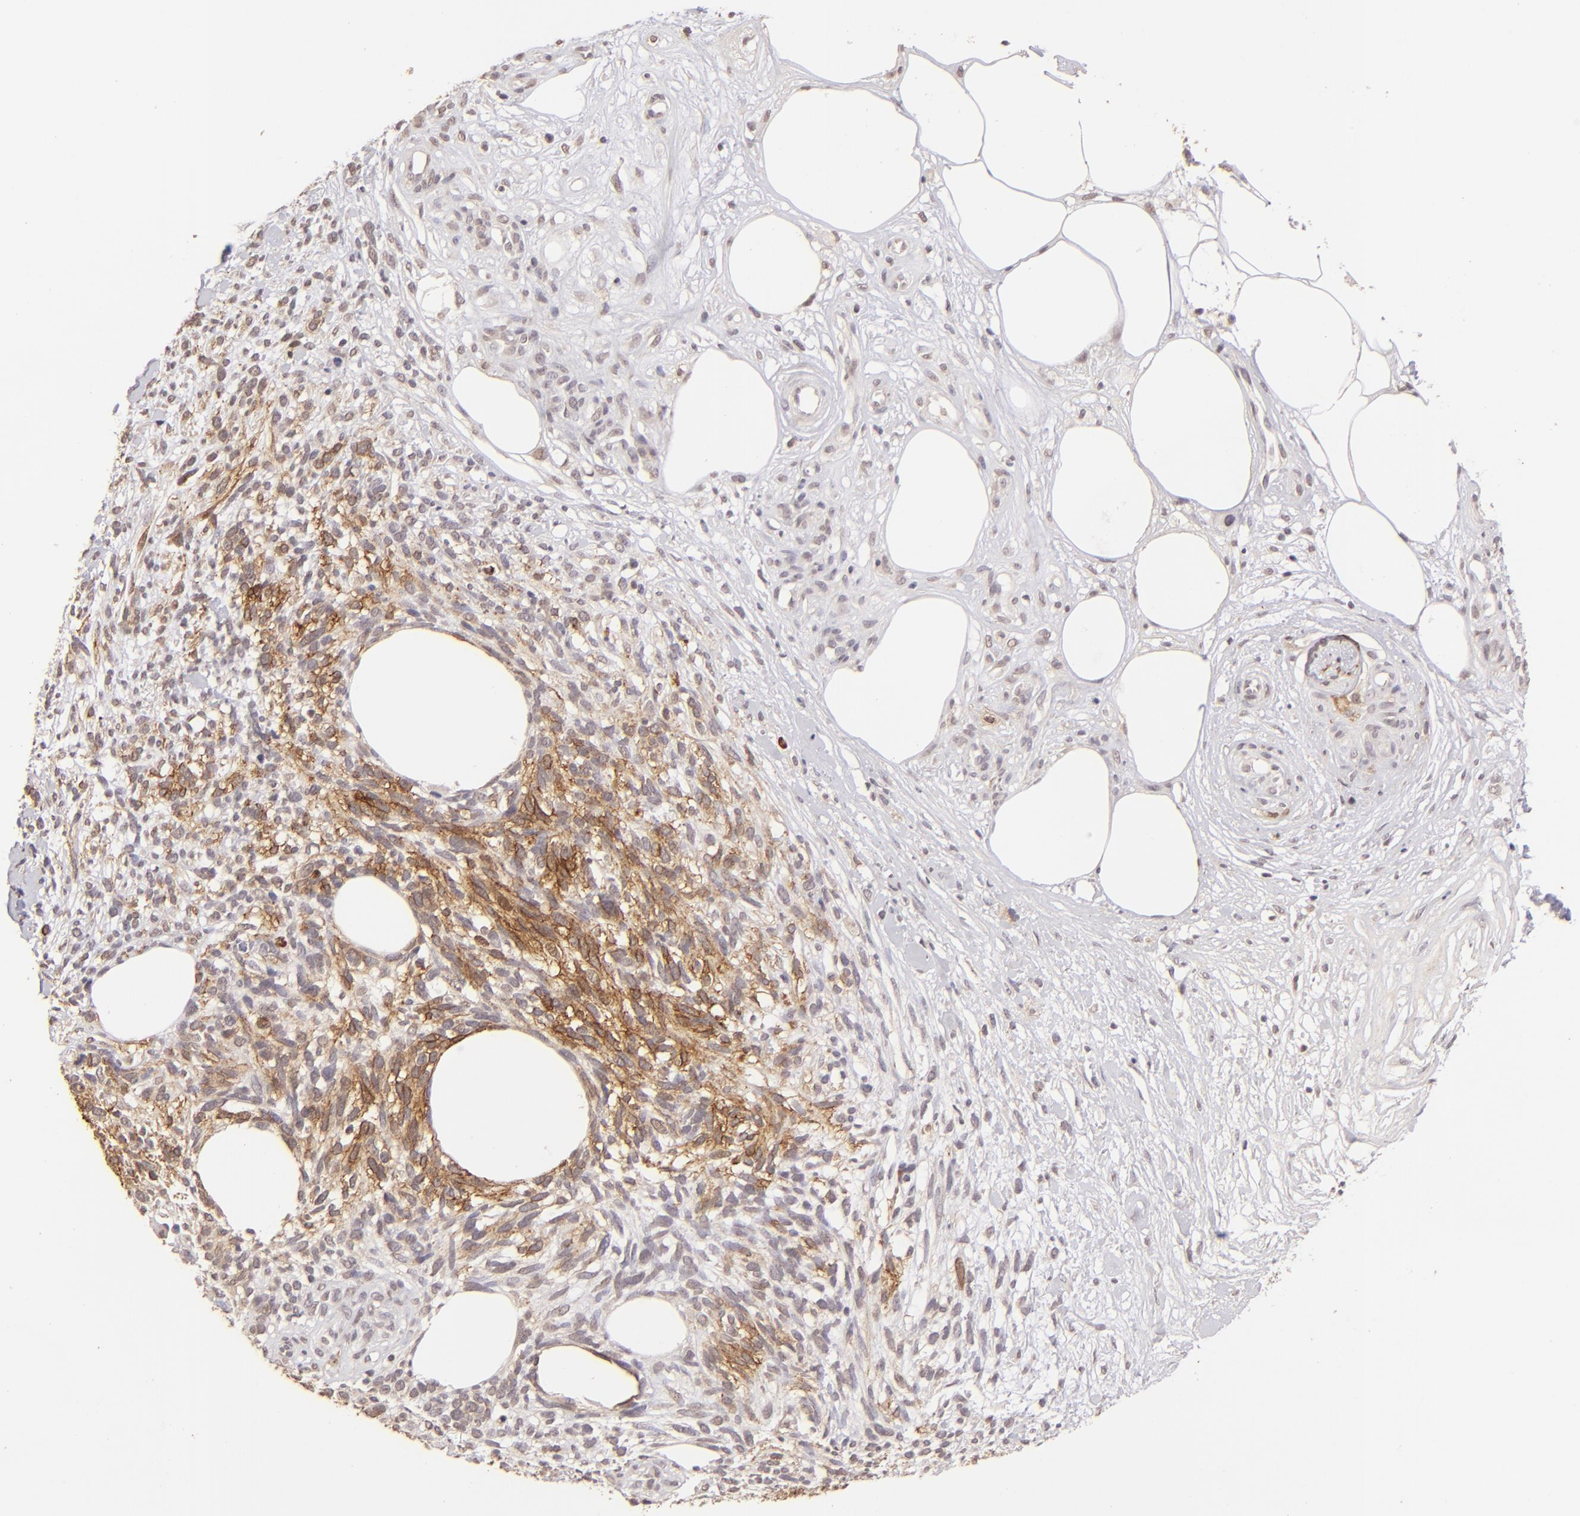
{"staining": {"intensity": "moderate", "quantity": "25%-75%", "location": "cytoplasmic/membranous"}, "tissue": "melanoma", "cell_type": "Tumor cells", "image_type": "cancer", "snomed": [{"axis": "morphology", "description": "Malignant melanoma, NOS"}, {"axis": "topography", "description": "Skin"}], "caption": "Immunohistochemical staining of human malignant melanoma demonstrates medium levels of moderate cytoplasmic/membranous positivity in approximately 25%-75% of tumor cells. The staining is performed using DAB brown chromogen to label protein expression. The nuclei are counter-stained blue using hematoxylin.", "gene": "CLDN1", "patient": {"sex": "female", "age": 85}}